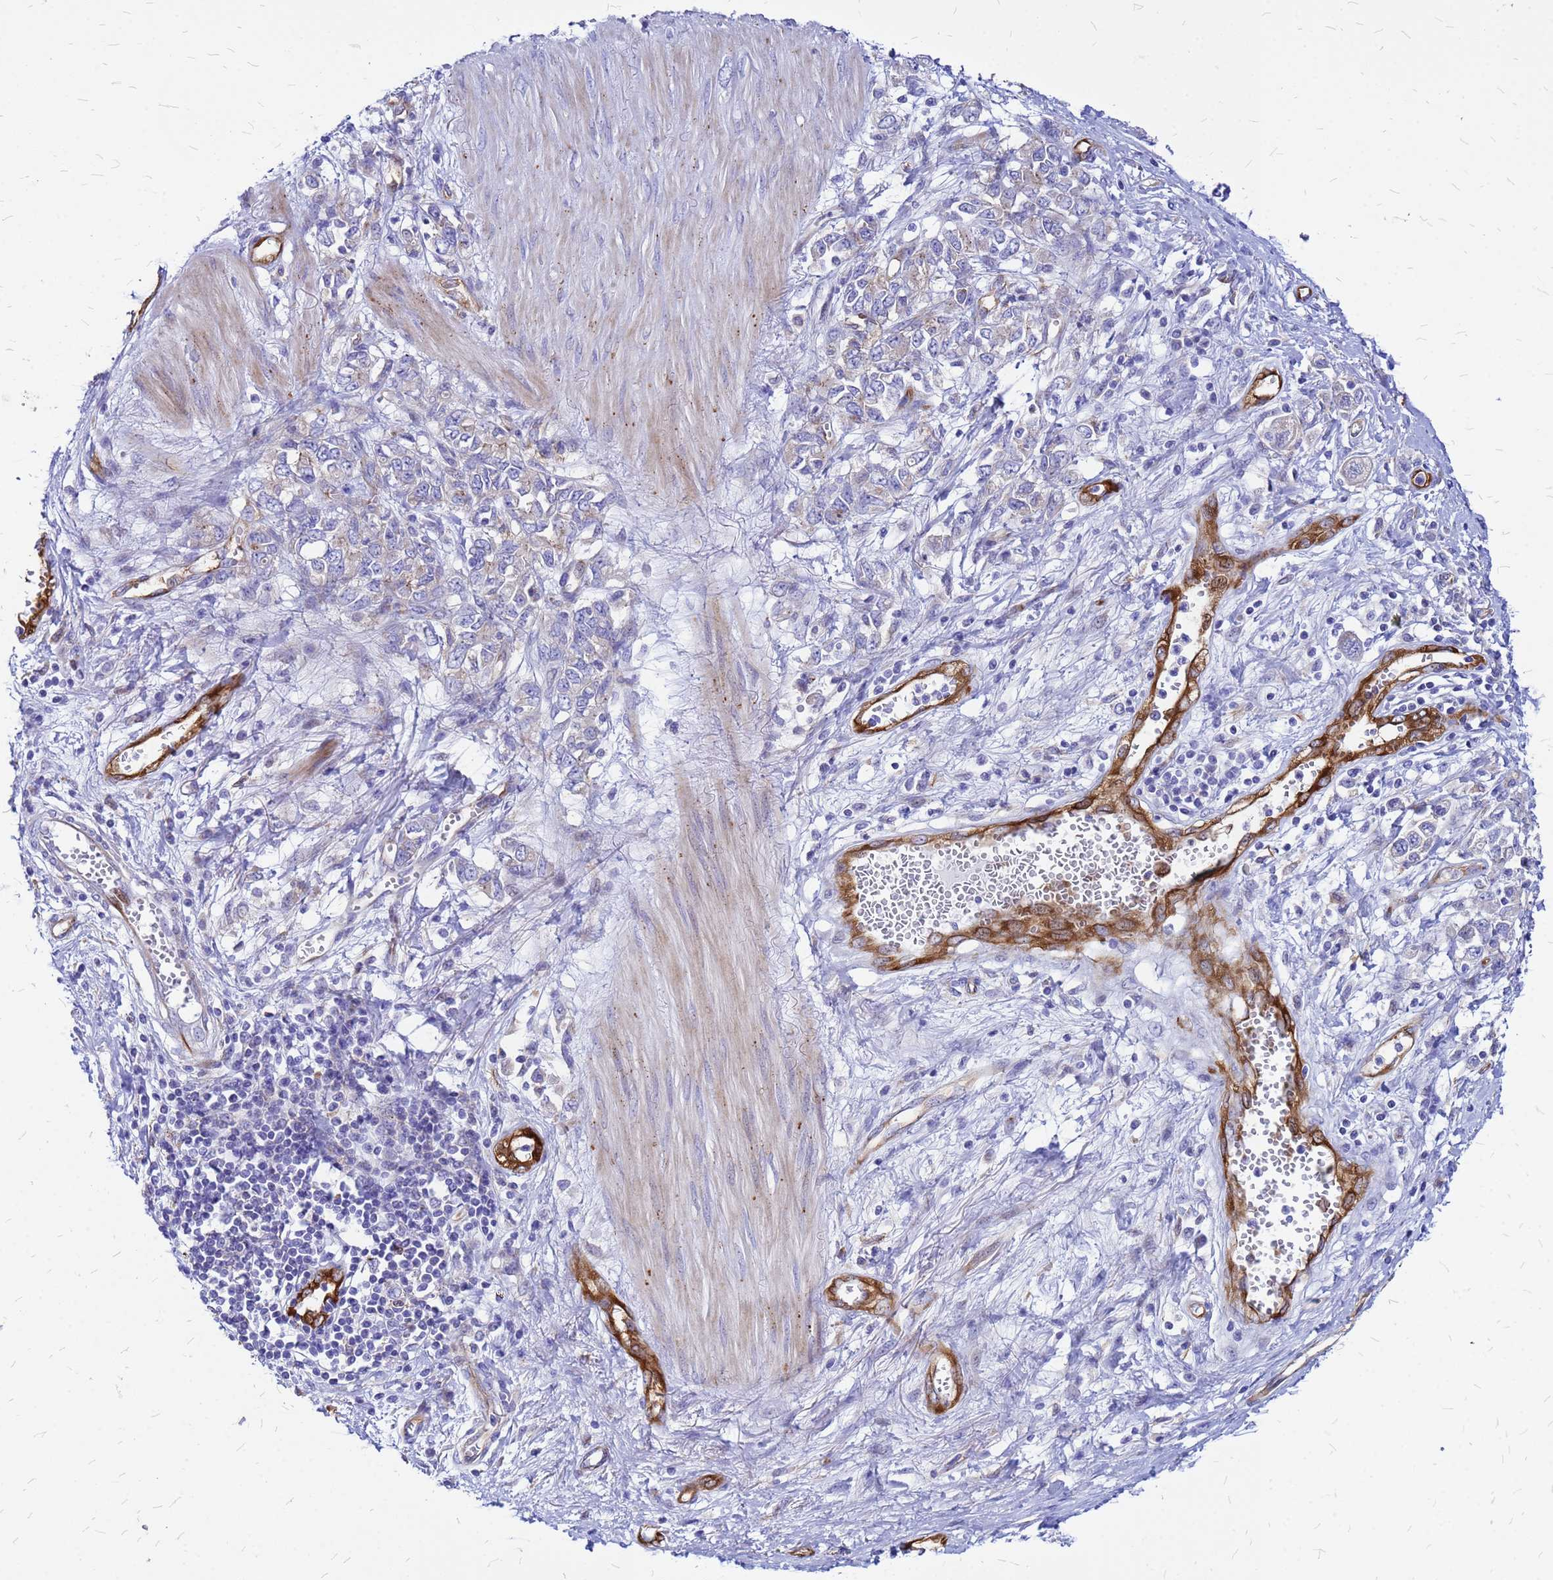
{"staining": {"intensity": "weak", "quantity": "<25%", "location": "cytoplasmic/membranous"}, "tissue": "stomach cancer", "cell_type": "Tumor cells", "image_type": "cancer", "snomed": [{"axis": "morphology", "description": "Adenocarcinoma, NOS"}, {"axis": "topography", "description": "Stomach"}], "caption": "Stomach cancer stained for a protein using immunohistochemistry demonstrates no staining tumor cells.", "gene": "NOSTRIN", "patient": {"sex": "female", "age": 76}}